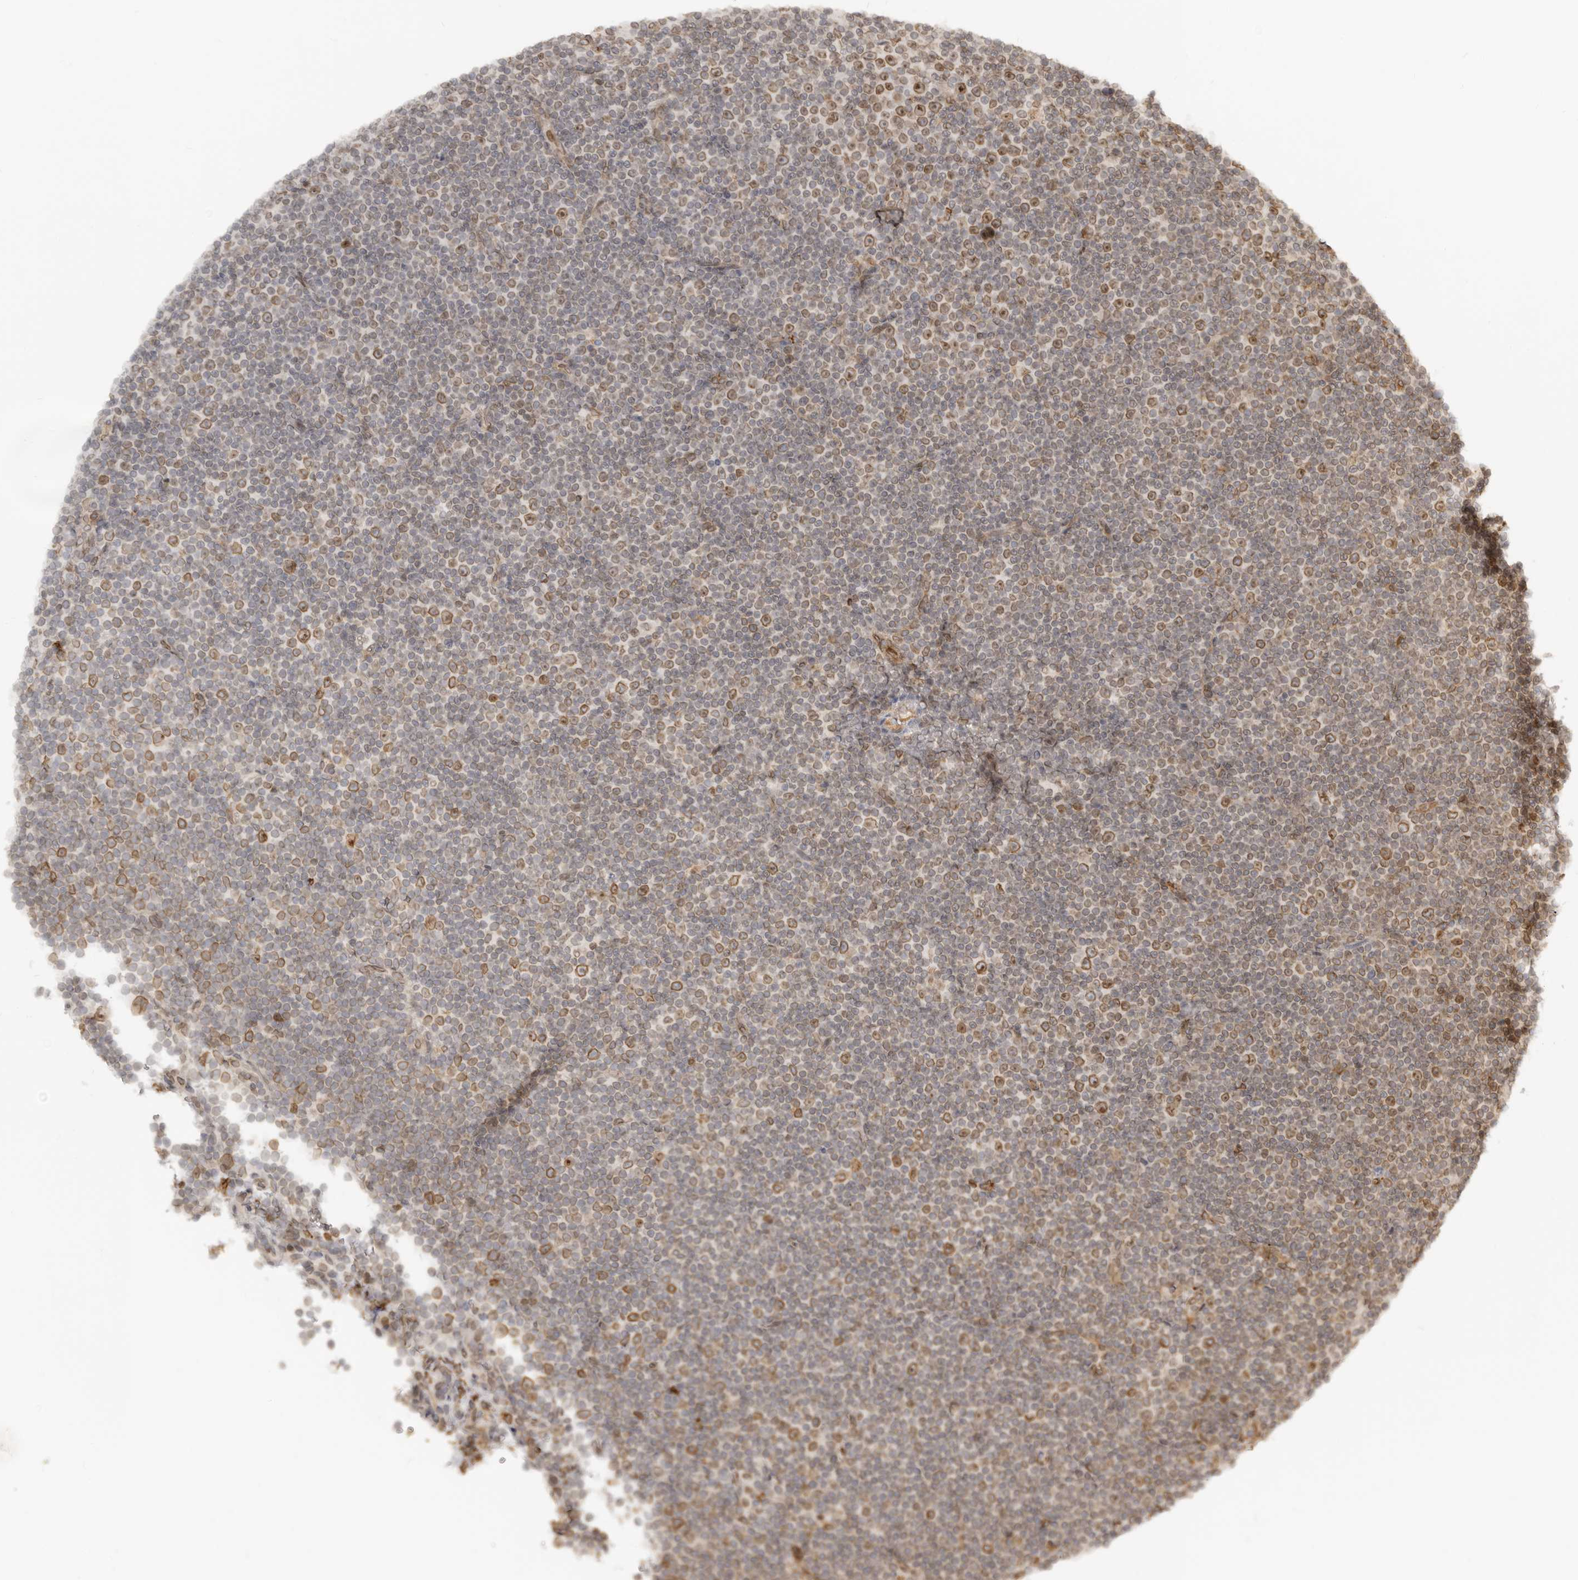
{"staining": {"intensity": "moderate", "quantity": ">75%", "location": "cytoplasmic/membranous,nuclear"}, "tissue": "lymphoma", "cell_type": "Tumor cells", "image_type": "cancer", "snomed": [{"axis": "morphology", "description": "Malignant lymphoma, non-Hodgkin's type, Low grade"}, {"axis": "topography", "description": "Lymph node"}], "caption": "High-magnification brightfield microscopy of lymphoma stained with DAB (3,3'-diaminobenzidine) (brown) and counterstained with hematoxylin (blue). tumor cells exhibit moderate cytoplasmic/membranous and nuclear expression is appreciated in approximately>75% of cells.", "gene": "NUP153", "patient": {"sex": "female", "age": 67}}